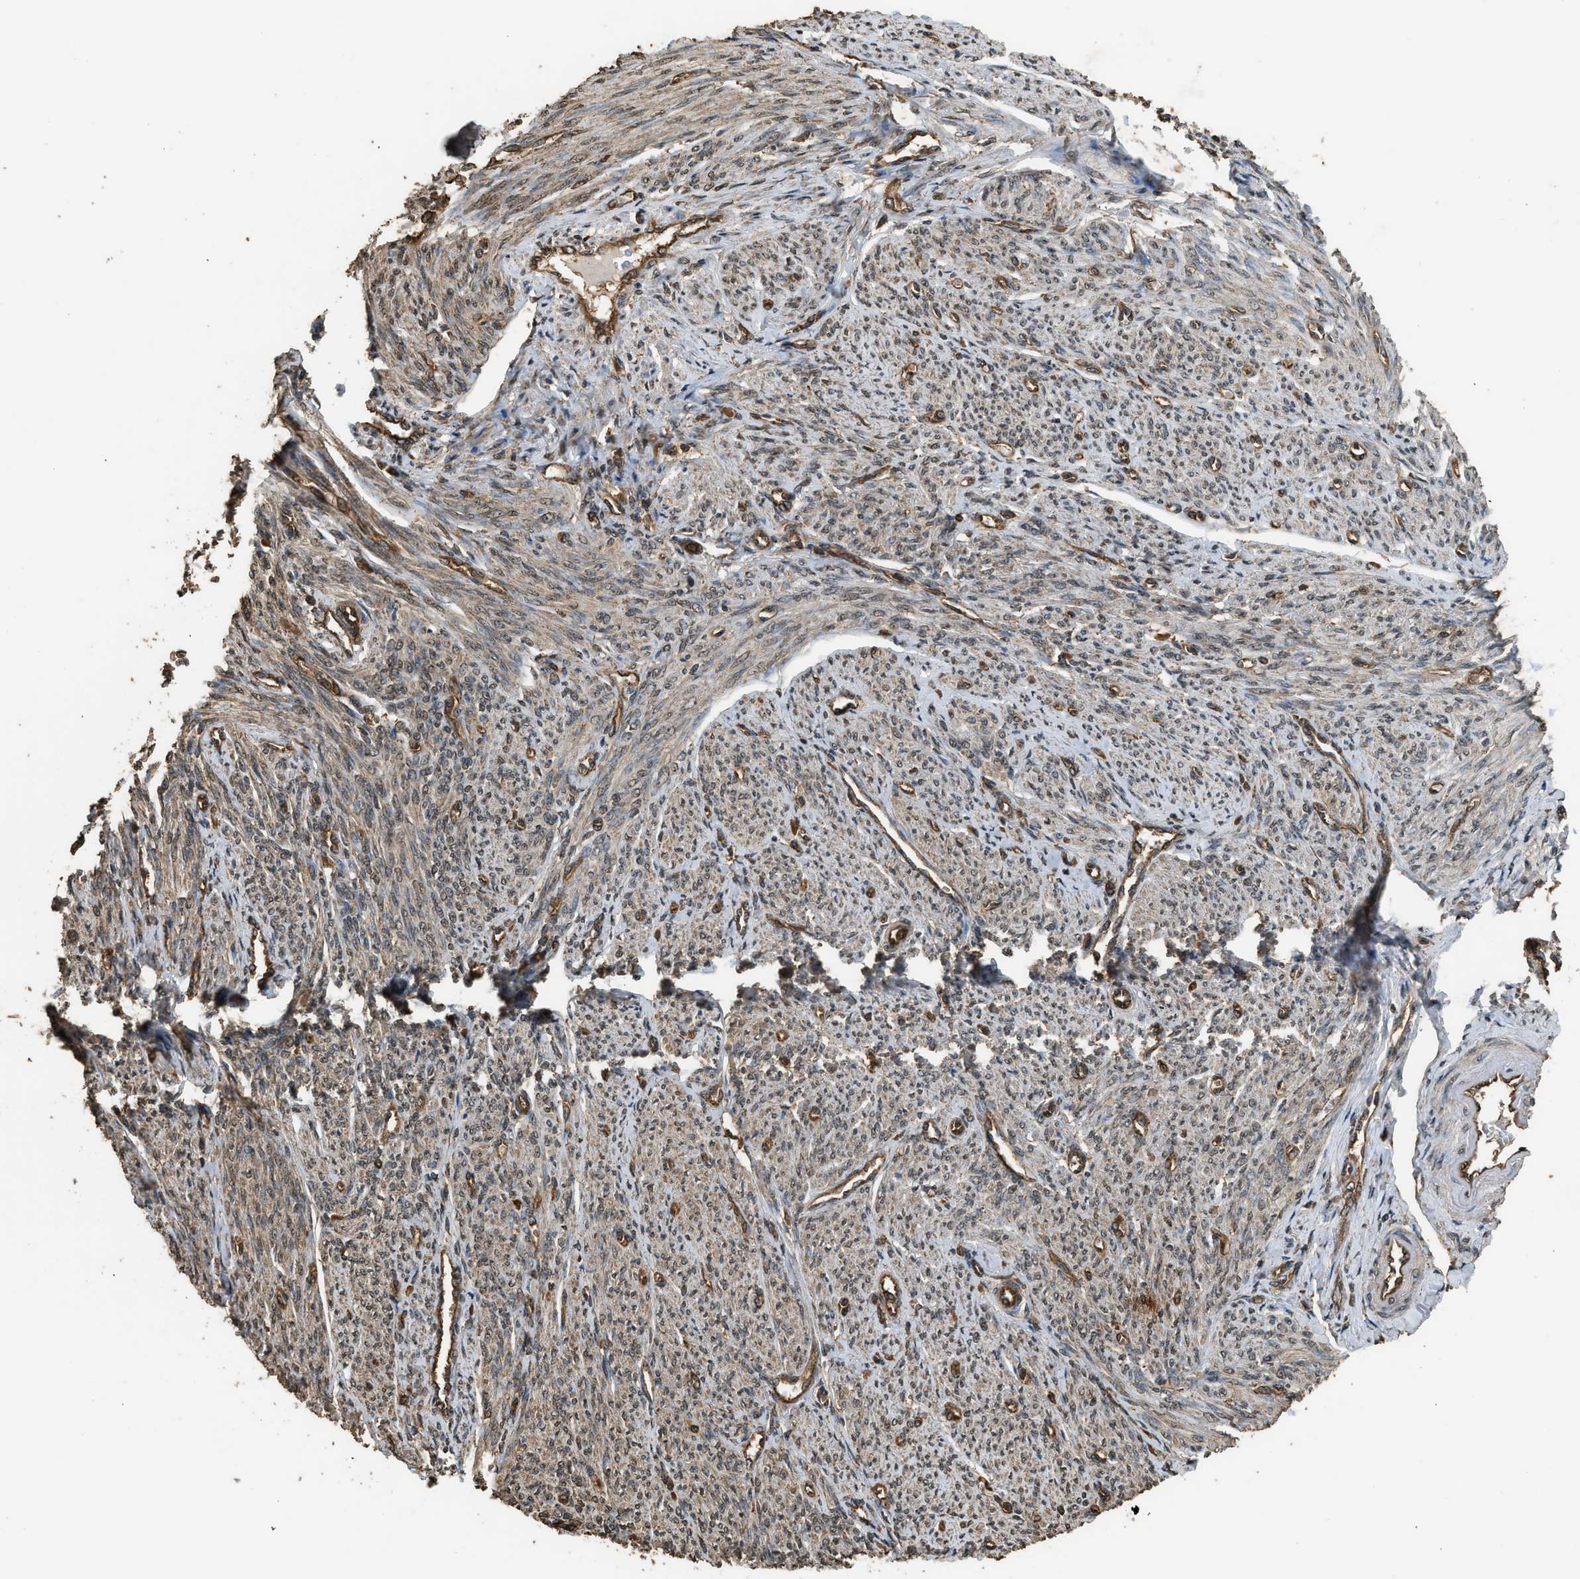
{"staining": {"intensity": "weak", "quantity": ">75%", "location": "cytoplasmic/membranous"}, "tissue": "smooth muscle", "cell_type": "Smooth muscle cells", "image_type": "normal", "snomed": [{"axis": "morphology", "description": "Normal tissue, NOS"}, {"axis": "topography", "description": "Smooth muscle"}], "caption": "High-power microscopy captured an immunohistochemistry image of normal smooth muscle, revealing weak cytoplasmic/membranous staining in approximately >75% of smooth muscle cells. Using DAB (3,3'-diaminobenzidine) (brown) and hematoxylin (blue) stains, captured at high magnification using brightfield microscopy.", "gene": "MYBL2", "patient": {"sex": "female", "age": 65}}